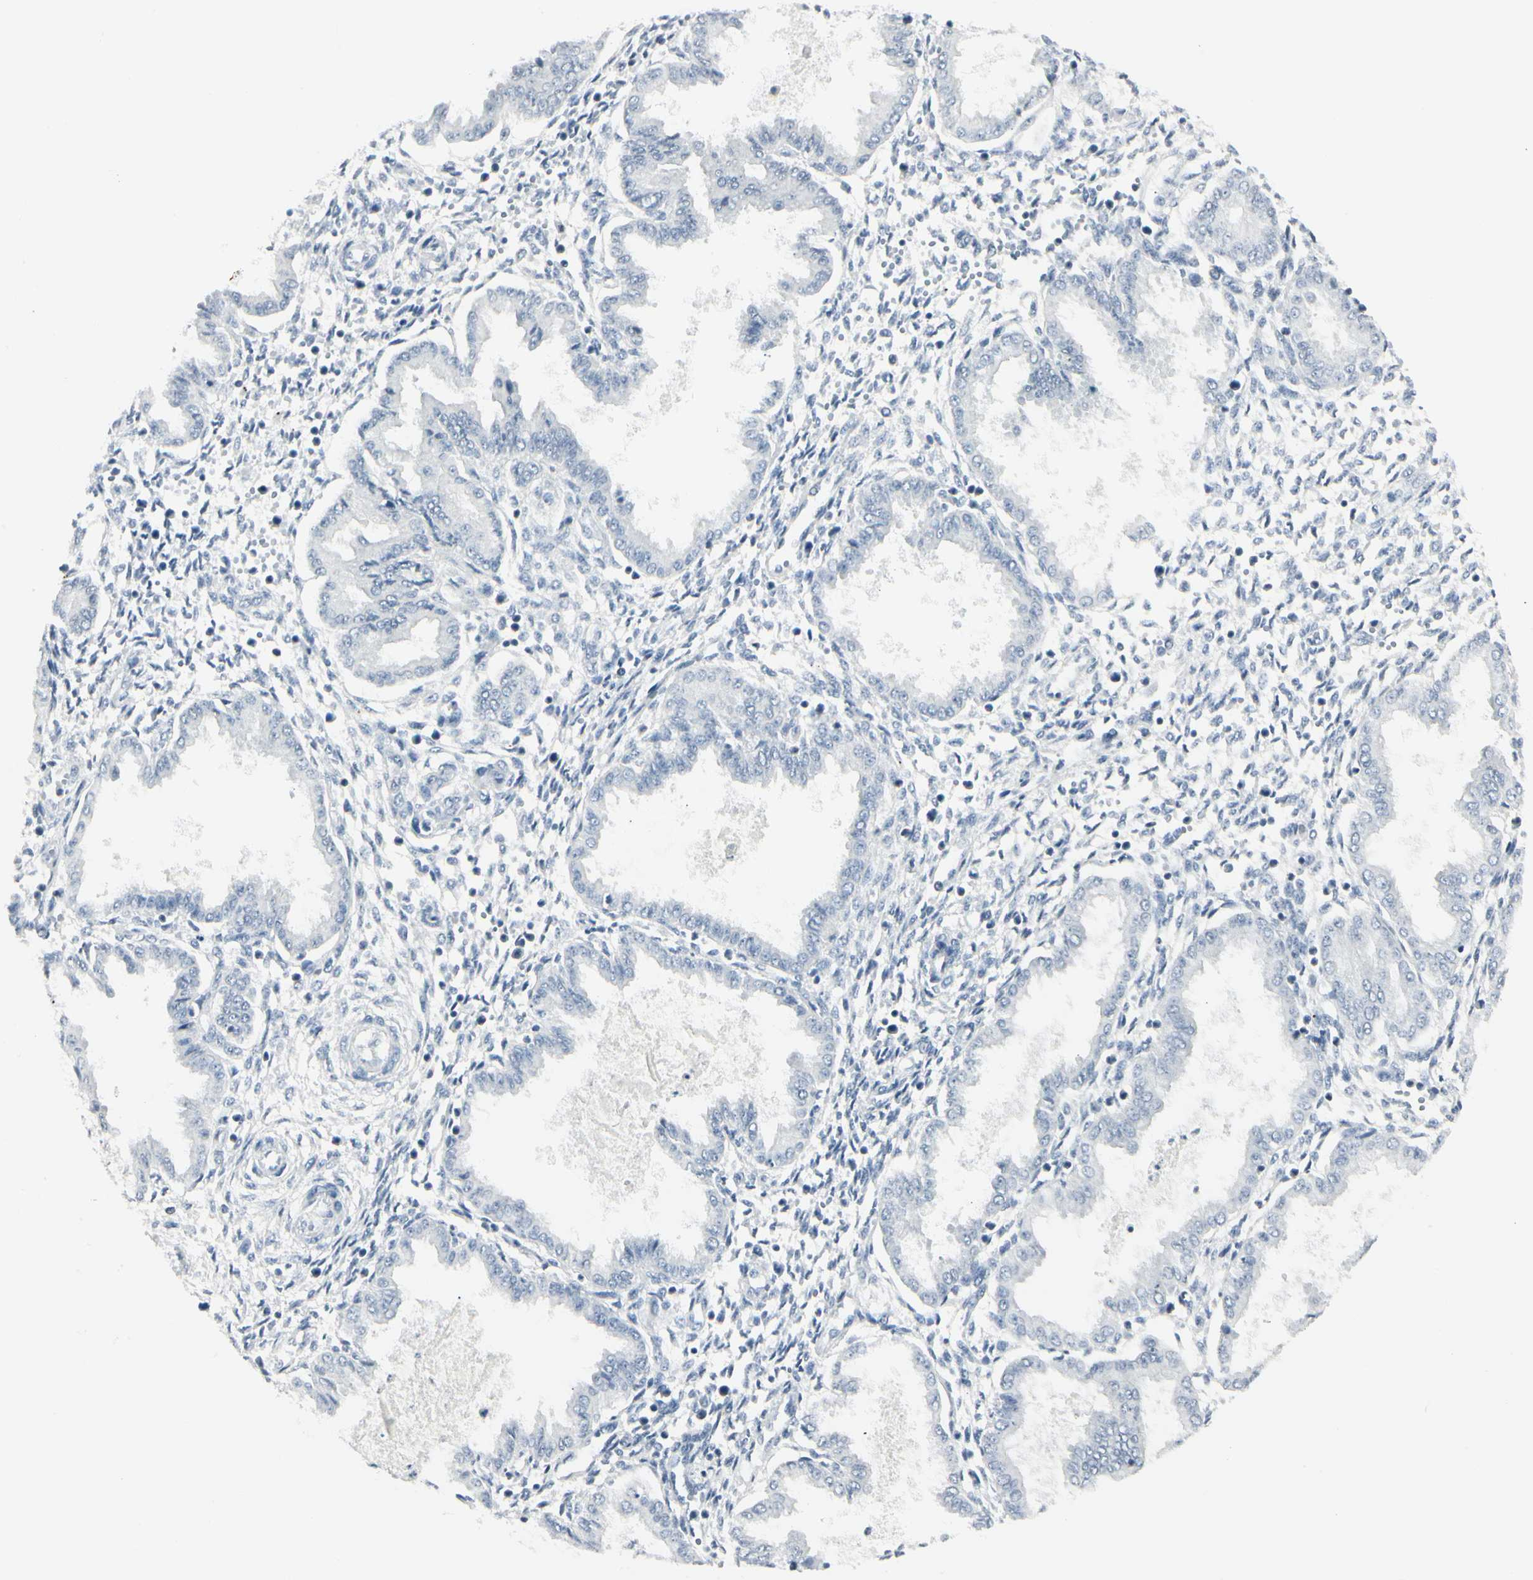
{"staining": {"intensity": "negative", "quantity": "none", "location": "none"}, "tissue": "endometrium", "cell_type": "Cells in endometrial stroma", "image_type": "normal", "snomed": [{"axis": "morphology", "description": "Normal tissue, NOS"}, {"axis": "topography", "description": "Endometrium"}], "caption": "Cells in endometrial stroma show no significant expression in normal endometrium. (DAB IHC visualized using brightfield microscopy, high magnification).", "gene": "ZBTB7B", "patient": {"sex": "female", "age": 33}}